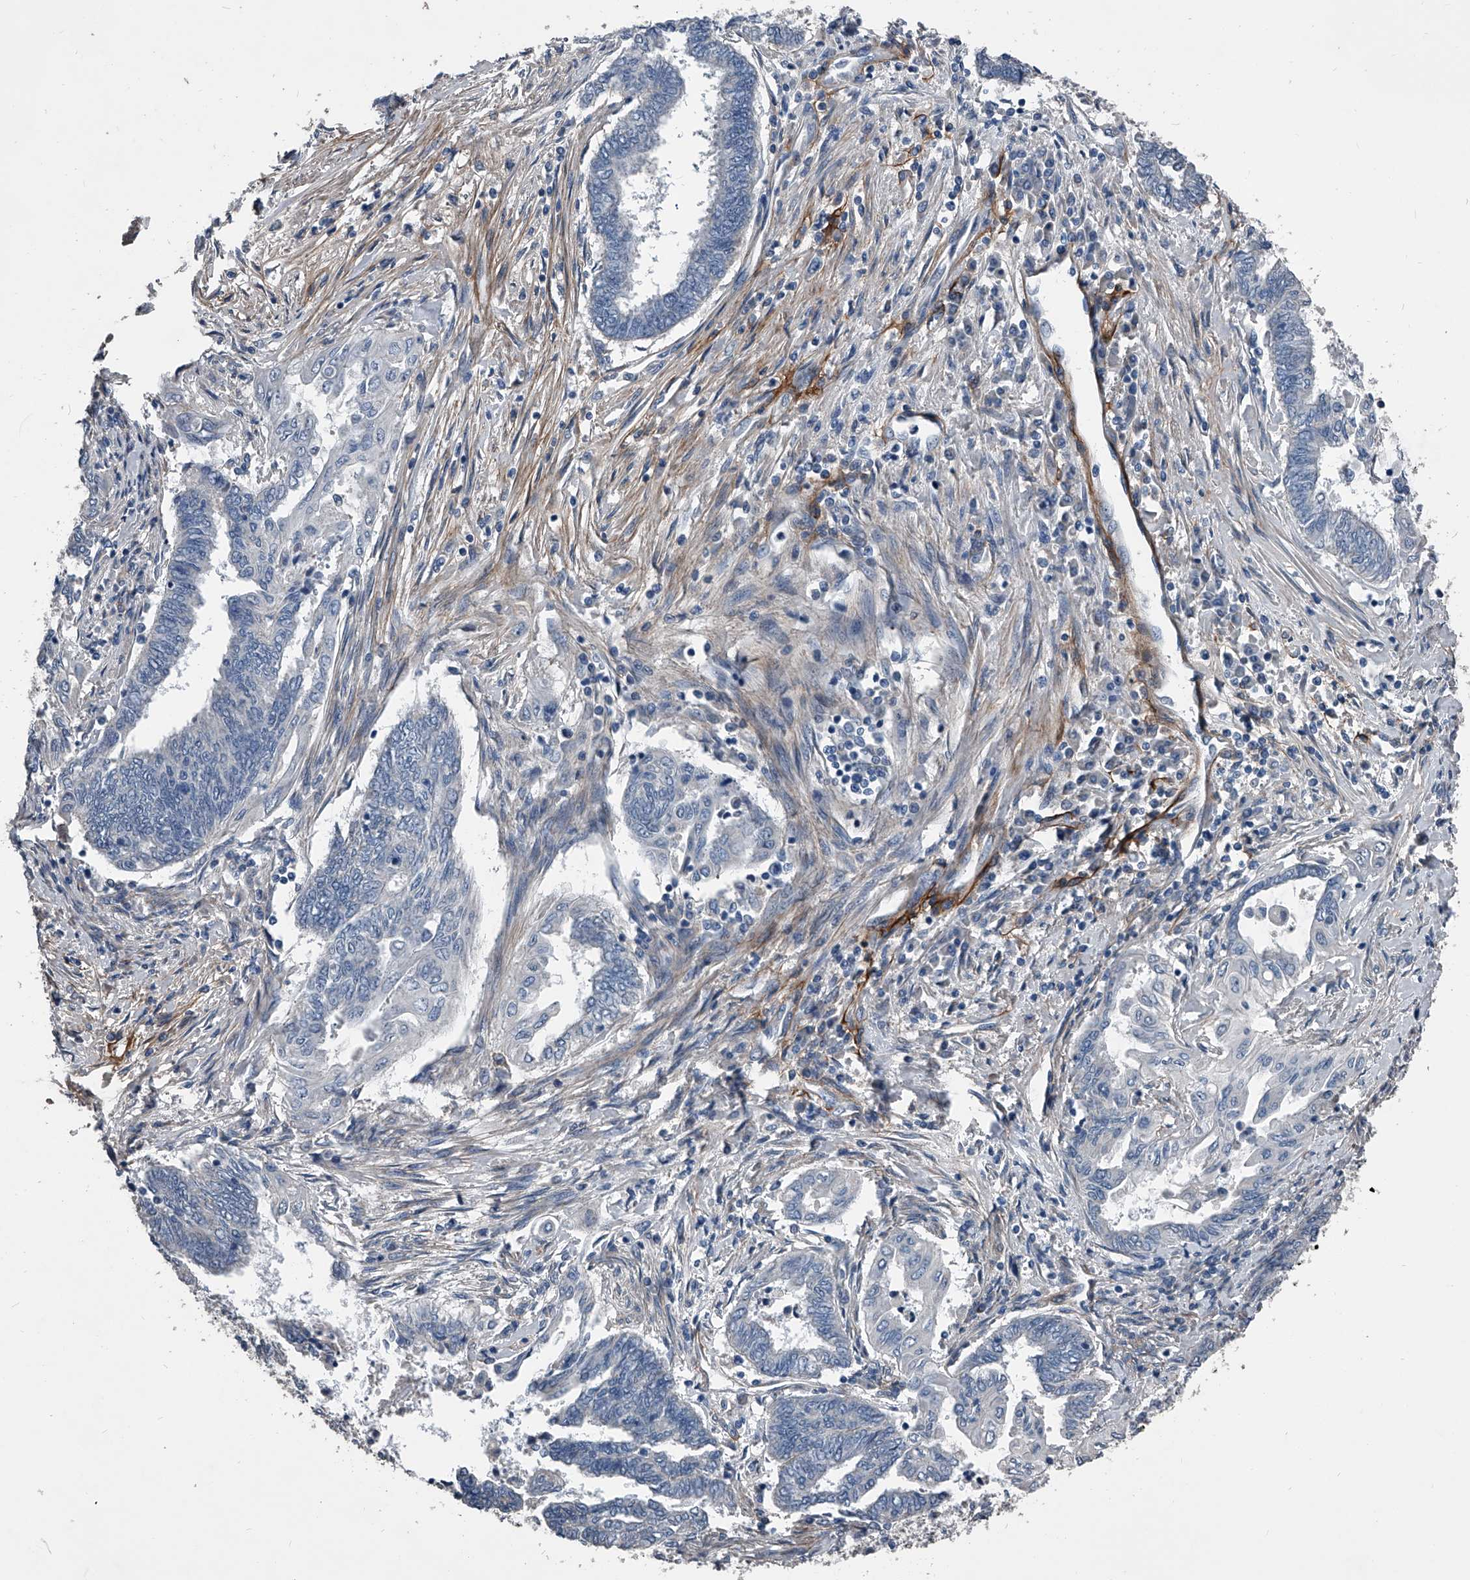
{"staining": {"intensity": "negative", "quantity": "none", "location": "none"}, "tissue": "endometrial cancer", "cell_type": "Tumor cells", "image_type": "cancer", "snomed": [{"axis": "morphology", "description": "Adenocarcinoma, NOS"}, {"axis": "topography", "description": "Uterus"}, {"axis": "topography", "description": "Endometrium"}], "caption": "Tumor cells are negative for brown protein staining in endometrial cancer.", "gene": "PHACTR1", "patient": {"sex": "female", "age": 70}}